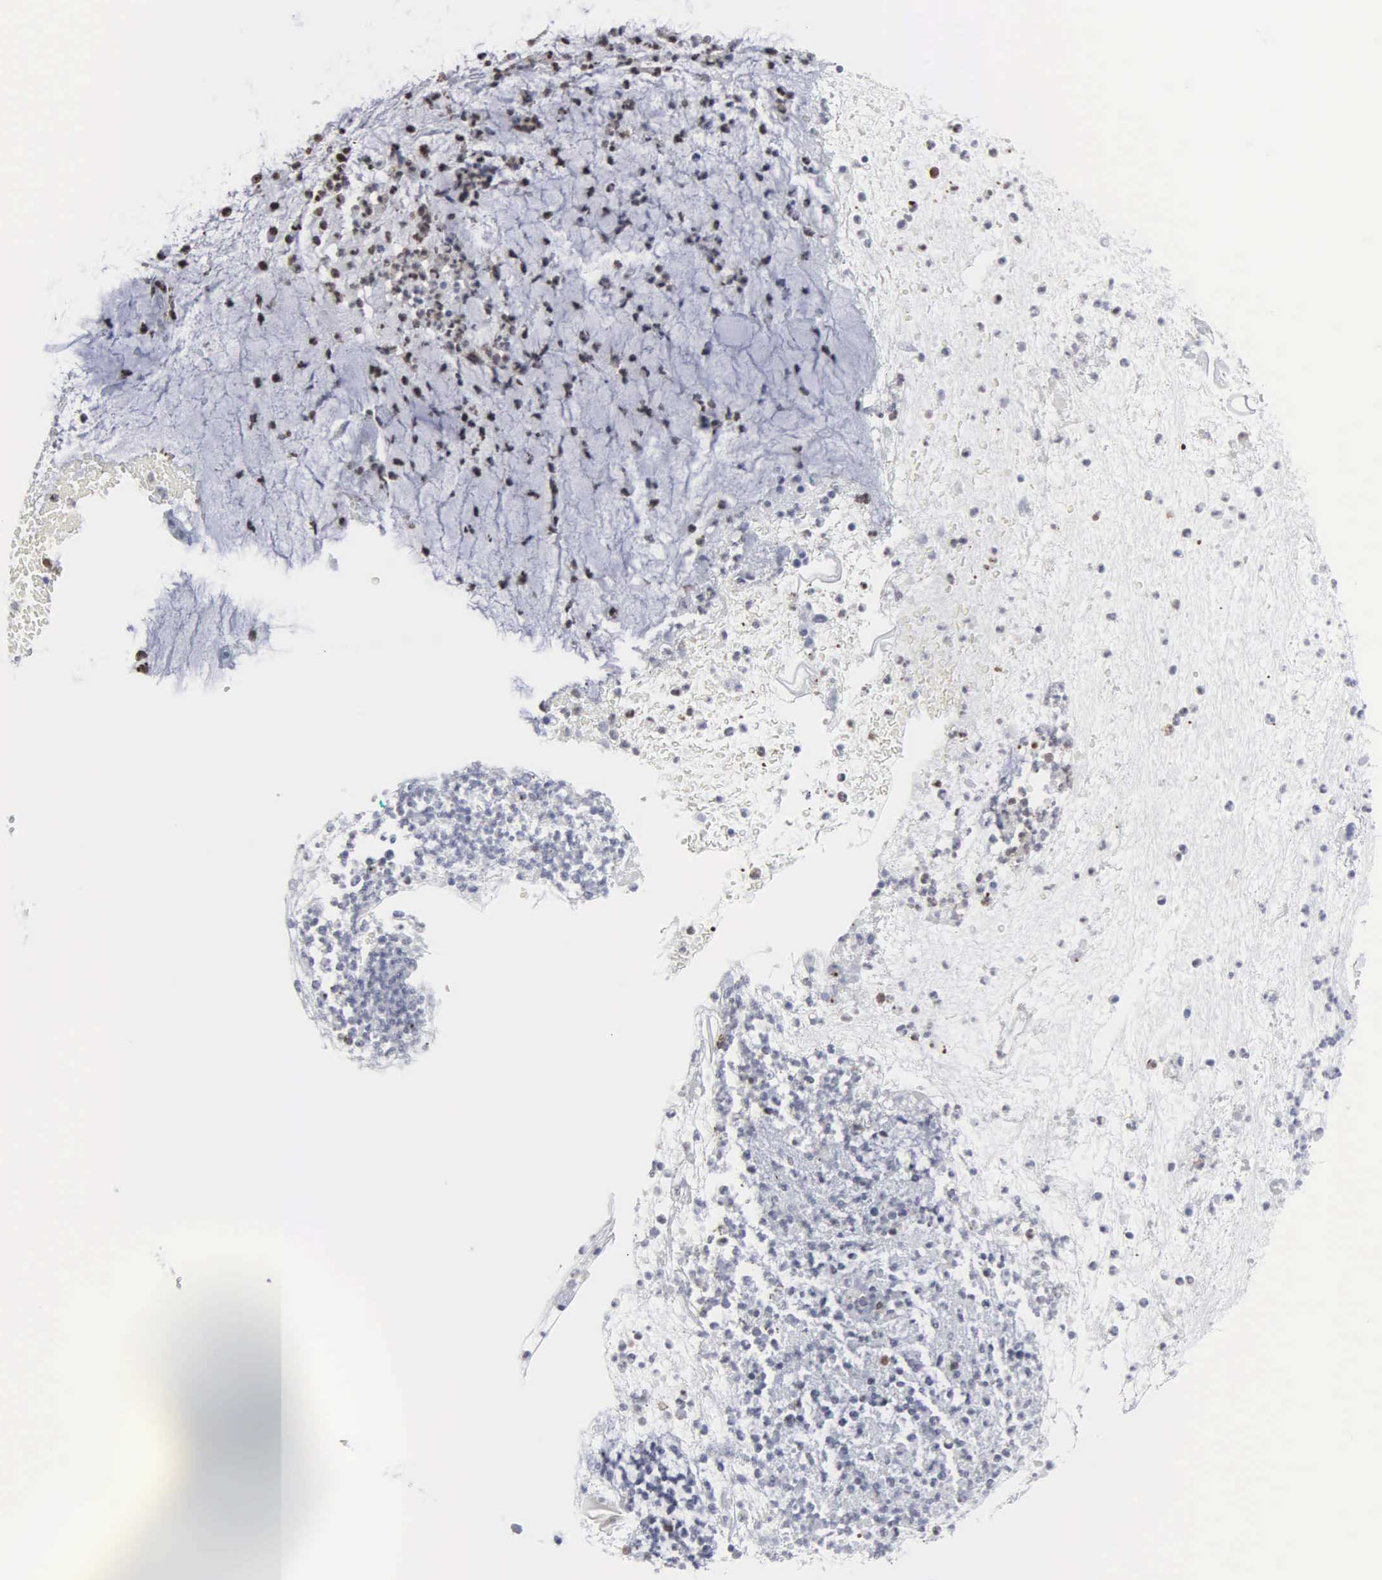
{"staining": {"intensity": "negative", "quantity": "none", "location": "none"}, "tissue": "cervical cancer", "cell_type": "Tumor cells", "image_type": "cancer", "snomed": [{"axis": "morphology", "description": "Adenocarcinoma, NOS"}, {"axis": "topography", "description": "Cervix"}], "caption": "Immunohistochemistry photomicrograph of cervical adenocarcinoma stained for a protein (brown), which demonstrates no expression in tumor cells.", "gene": "SPIN3", "patient": {"sex": "female", "age": 41}}